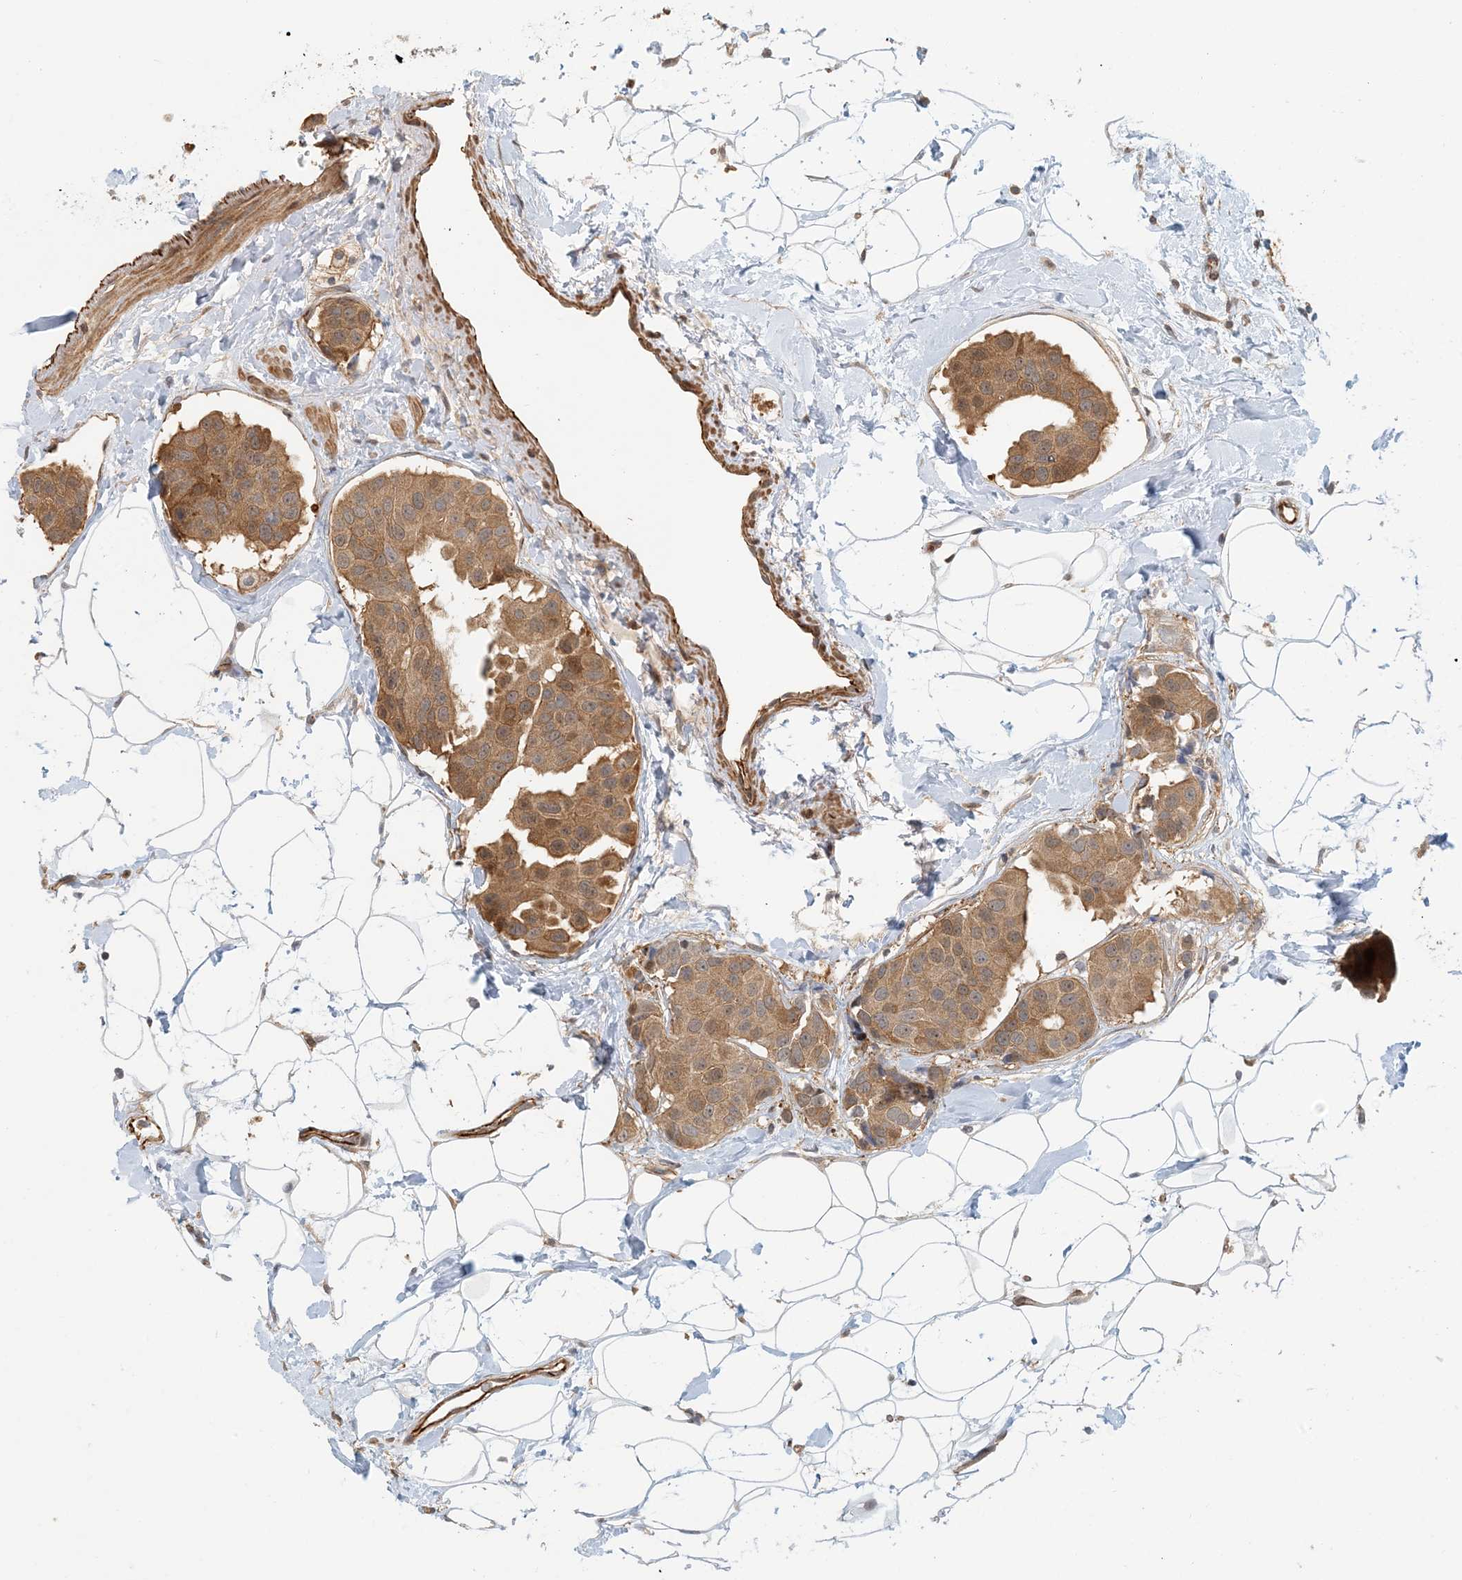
{"staining": {"intensity": "moderate", "quantity": ">75%", "location": "cytoplasmic/membranous"}, "tissue": "breast cancer", "cell_type": "Tumor cells", "image_type": "cancer", "snomed": [{"axis": "morphology", "description": "Normal tissue, NOS"}, {"axis": "morphology", "description": "Duct carcinoma"}, {"axis": "topography", "description": "Breast"}], "caption": "Intraductal carcinoma (breast) stained with DAB (3,3'-diaminobenzidine) immunohistochemistry displays medium levels of moderate cytoplasmic/membranous expression in about >75% of tumor cells.", "gene": "MAPKBP1", "patient": {"sex": "female", "age": 39}}